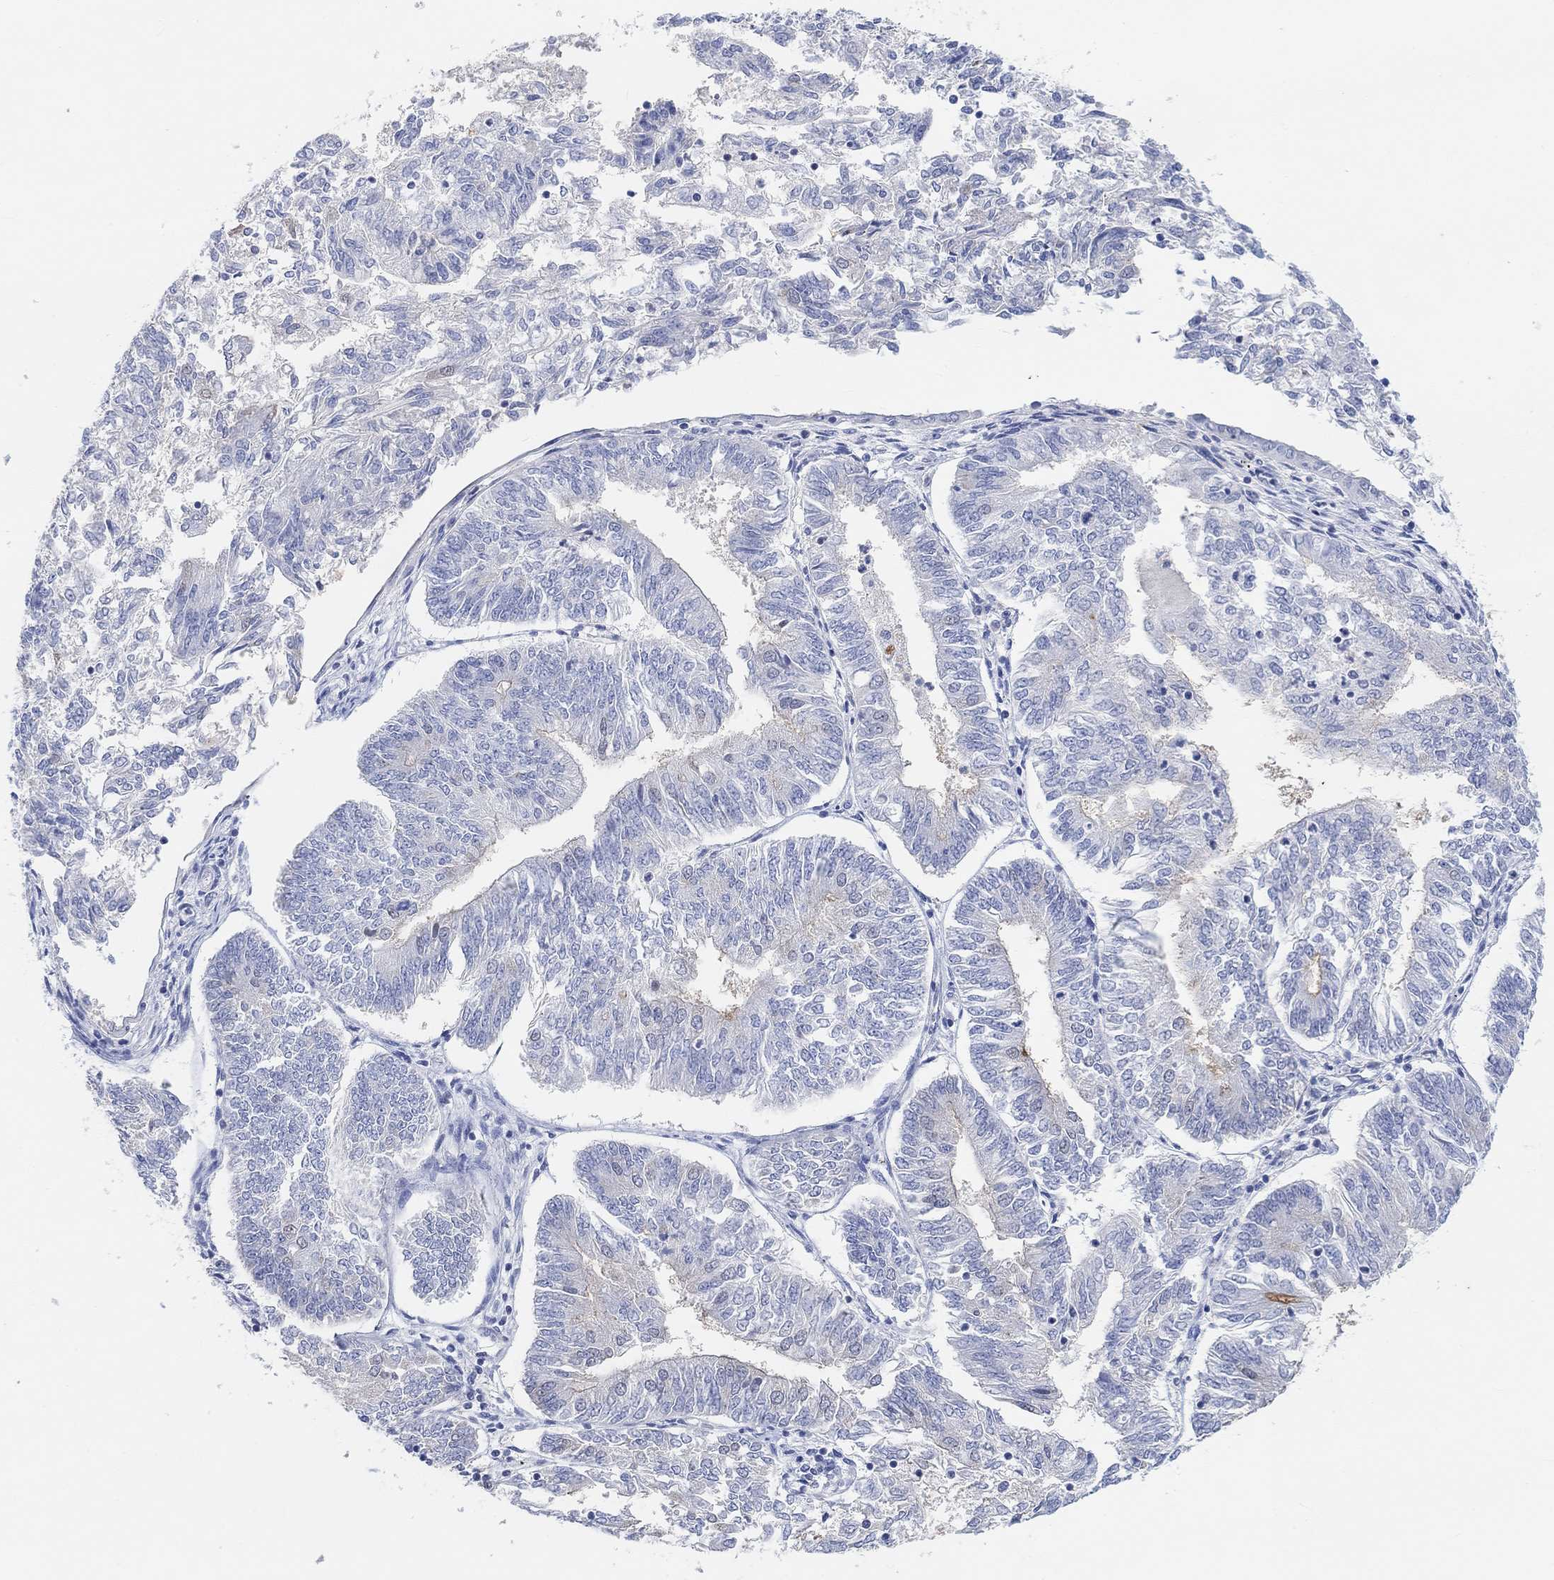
{"staining": {"intensity": "negative", "quantity": "none", "location": "none"}, "tissue": "endometrial cancer", "cell_type": "Tumor cells", "image_type": "cancer", "snomed": [{"axis": "morphology", "description": "Adenocarcinoma, NOS"}, {"axis": "topography", "description": "Endometrium"}], "caption": "This is an immunohistochemistry photomicrograph of human endometrial cancer. There is no staining in tumor cells.", "gene": "MUC1", "patient": {"sex": "female", "age": 58}}